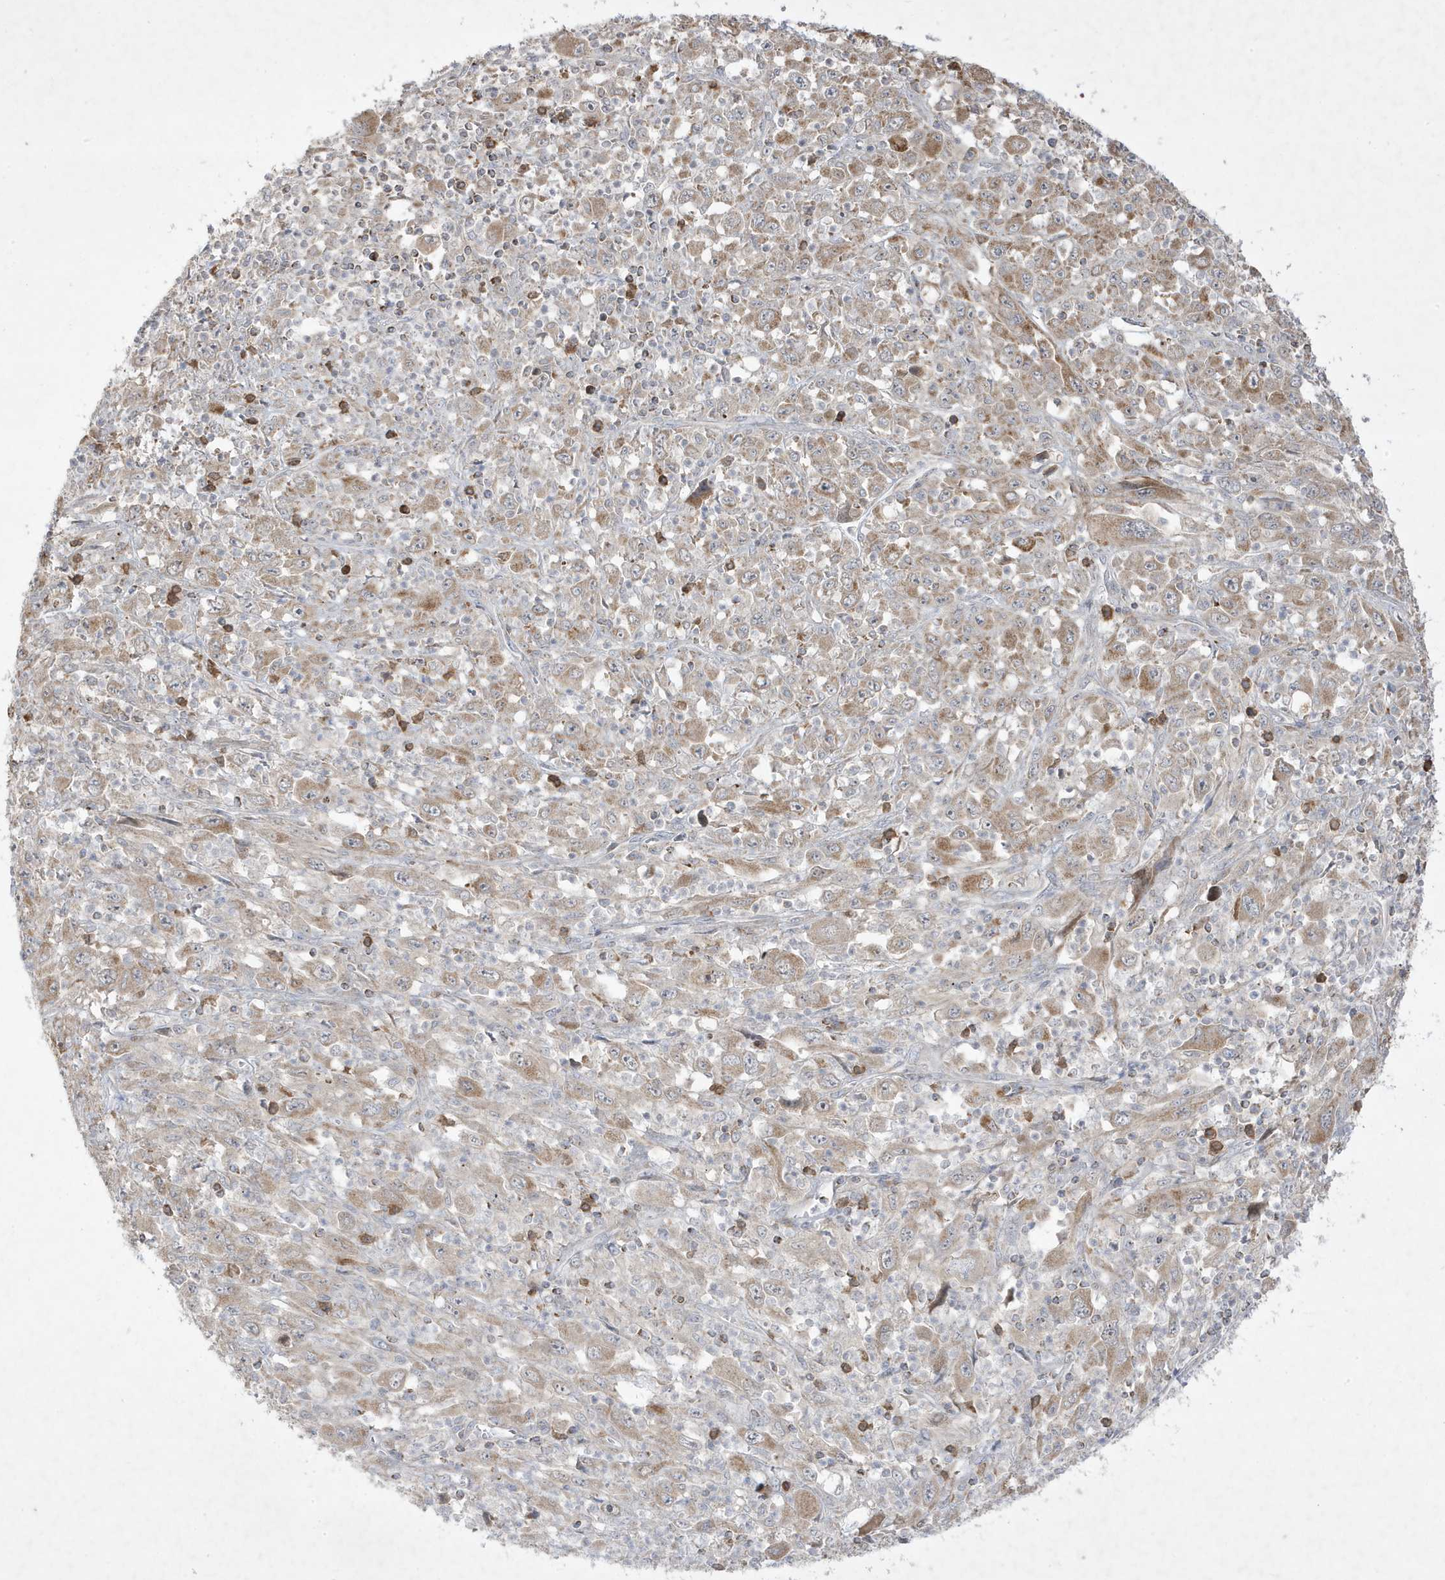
{"staining": {"intensity": "weak", "quantity": ">75%", "location": "cytoplasmic/membranous"}, "tissue": "melanoma", "cell_type": "Tumor cells", "image_type": "cancer", "snomed": [{"axis": "morphology", "description": "Malignant melanoma, Metastatic site"}, {"axis": "topography", "description": "Skin"}], "caption": "A photomicrograph showing weak cytoplasmic/membranous expression in about >75% of tumor cells in malignant melanoma (metastatic site), as visualized by brown immunohistochemical staining.", "gene": "ADAMTSL3", "patient": {"sex": "female", "age": 56}}